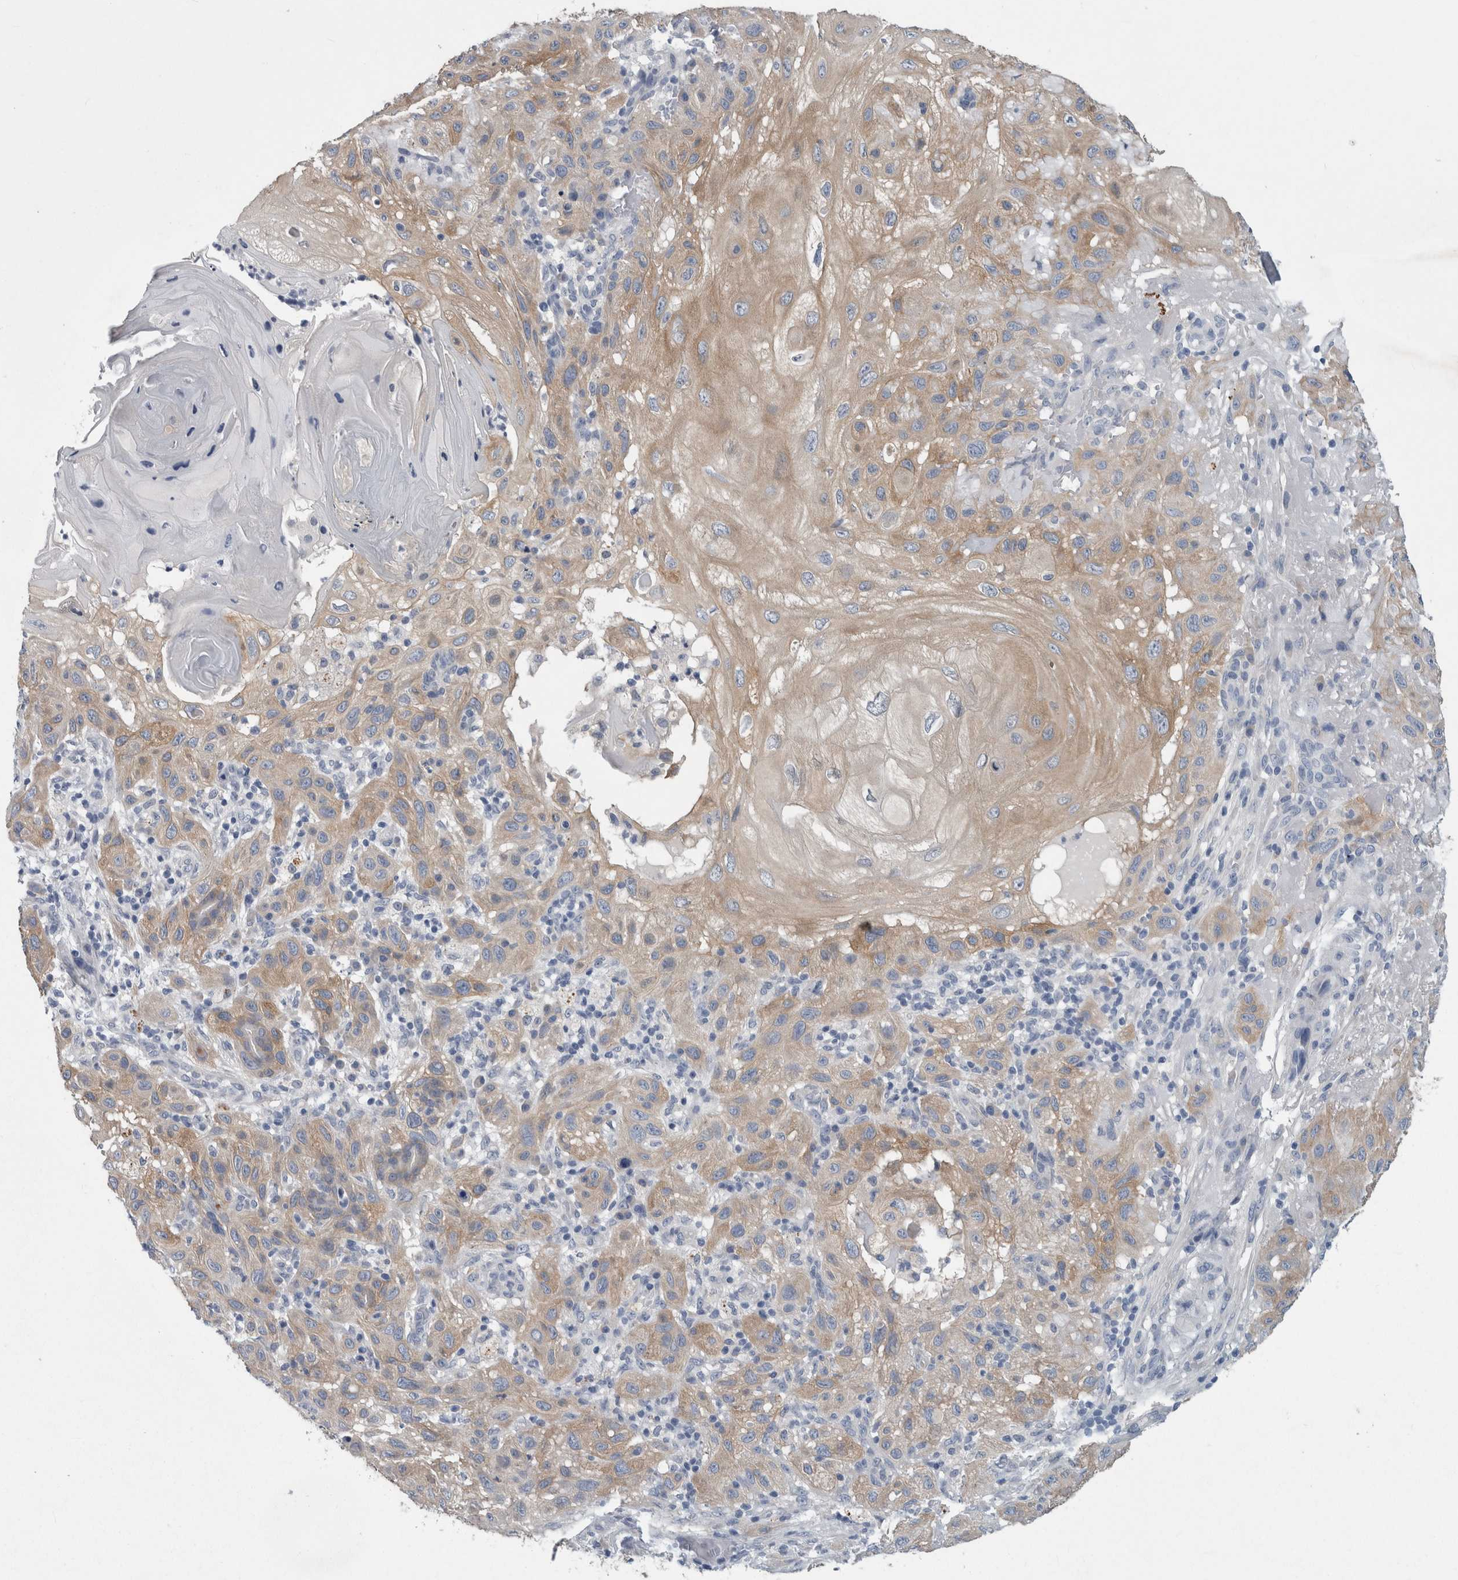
{"staining": {"intensity": "weak", "quantity": ">75%", "location": "cytoplasmic/membranous"}, "tissue": "skin cancer", "cell_type": "Tumor cells", "image_type": "cancer", "snomed": [{"axis": "morphology", "description": "Normal tissue, NOS"}, {"axis": "morphology", "description": "Squamous cell carcinoma, NOS"}, {"axis": "topography", "description": "Skin"}], "caption": "Skin cancer (squamous cell carcinoma) stained for a protein demonstrates weak cytoplasmic/membranous positivity in tumor cells.", "gene": "FAM83H", "patient": {"sex": "female", "age": 96}}